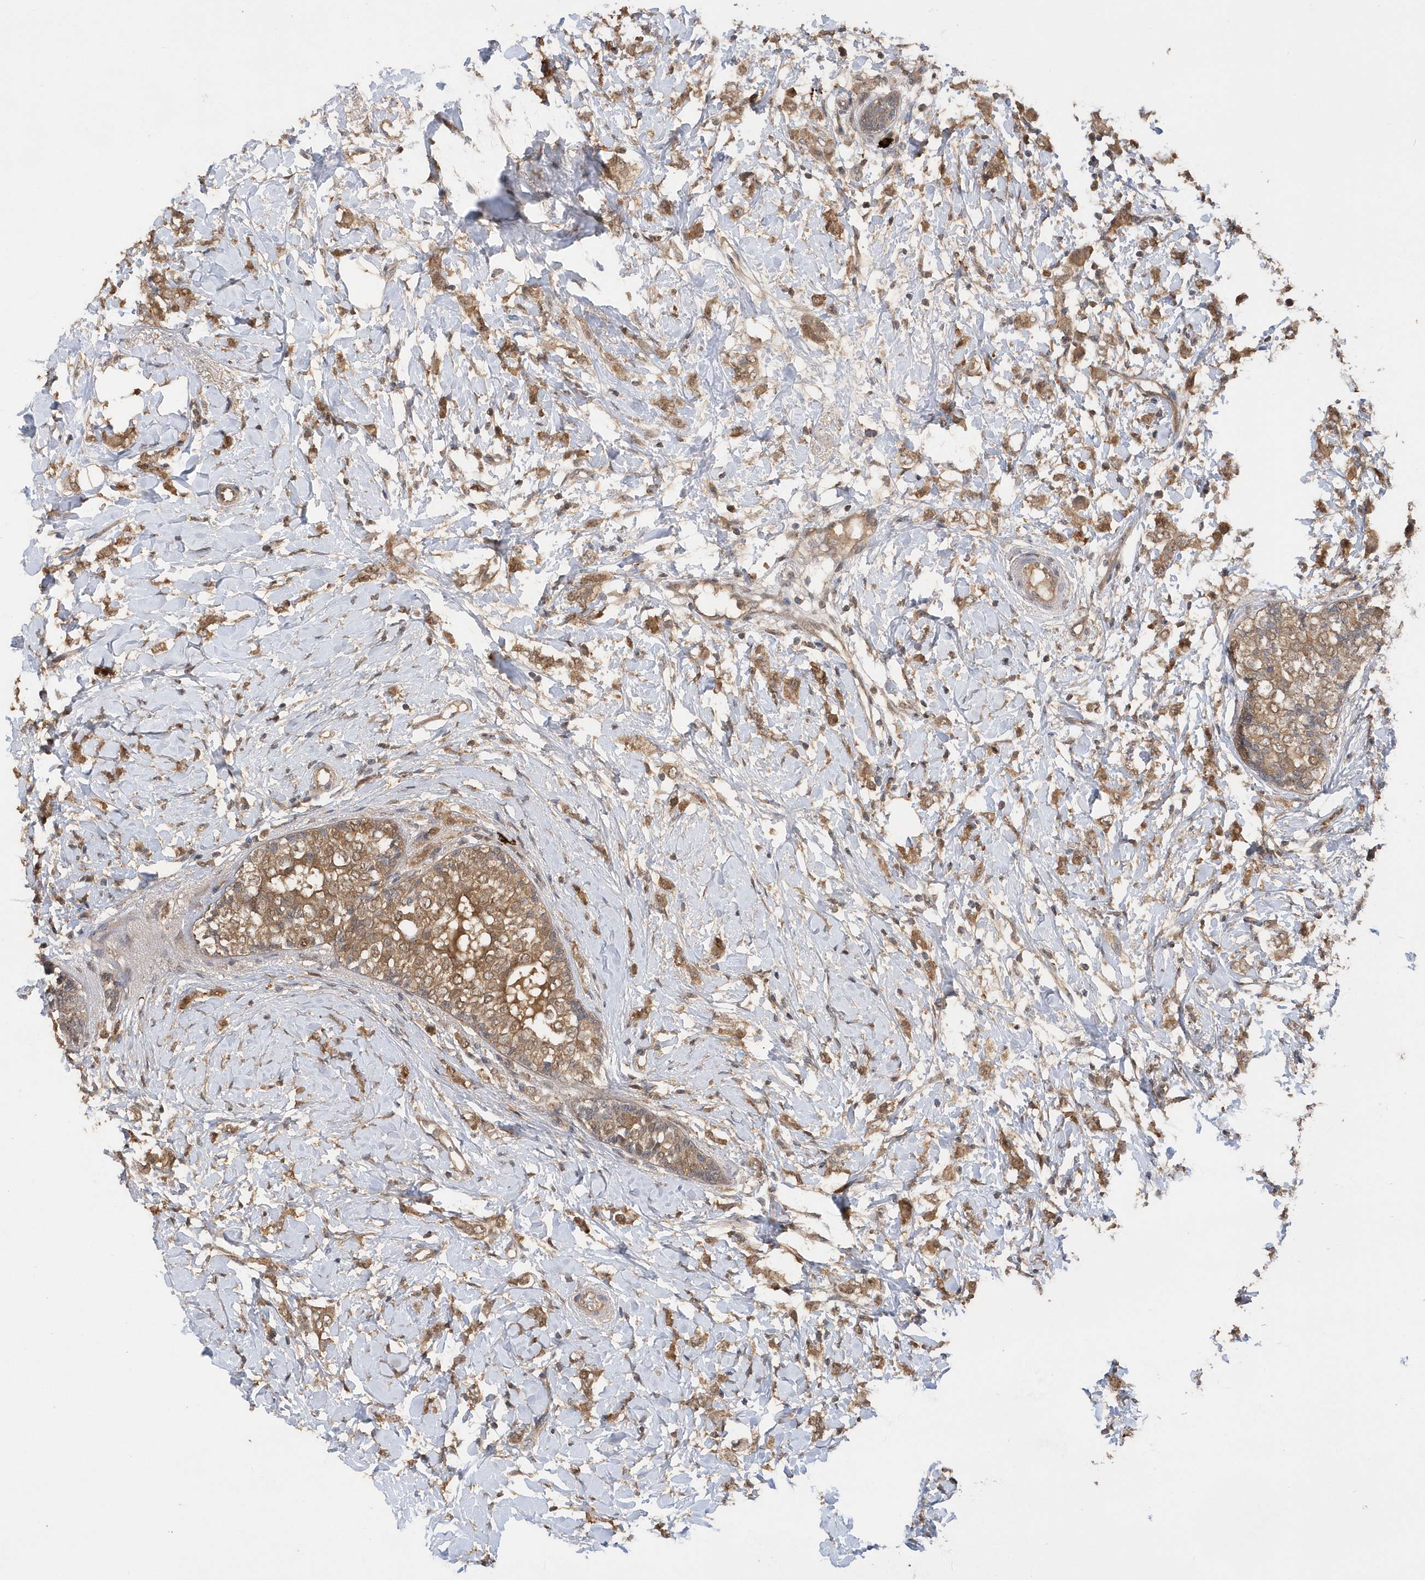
{"staining": {"intensity": "moderate", "quantity": ">75%", "location": "cytoplasmic/membranous"}, "tissue": "breast cancer", "cell_type": "Tumor cells", "image_type": "cancer", "snomed": [{"axis": "morphology", "description": "Normal tissue, NOS"}, {"axis": "morphology", "description": "Lobular carcinoma"}, {"axis": "topography", "description": "Breast"}], "caption": "Protein expression analysis of lobular carcinoma (breast) exhibits moderate cytoplasmic/membranous expression in approximately >75% of tumor cells. The staining is performed using DAB brown chromogen to label protein expression. The nuclei are counter-stained blue using hematoxylin.", "gene": "RPE", "patient": {"sex": "female", "age": 47}}